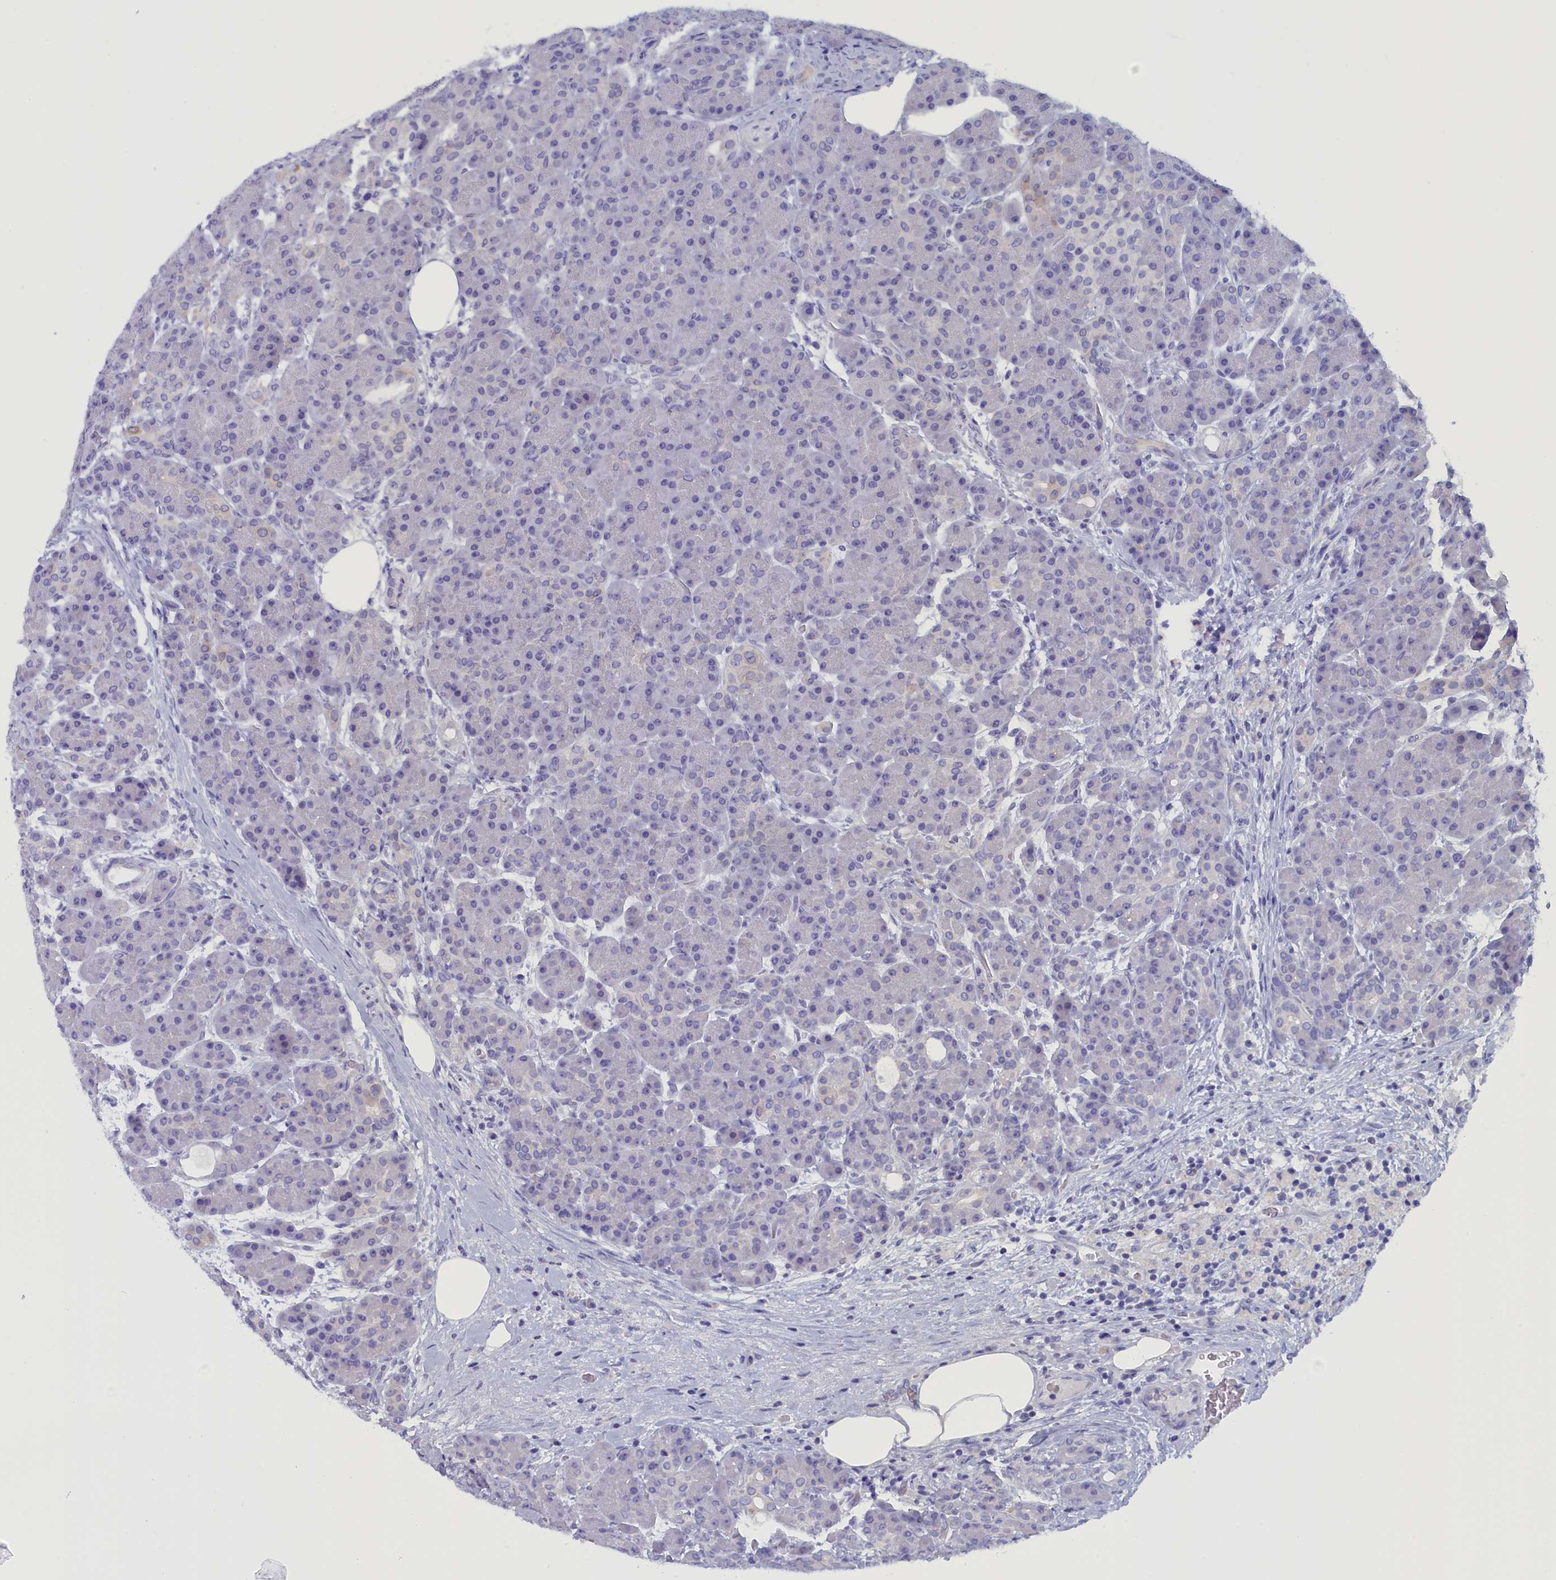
{"staining": {"intensity": "negative", "quantity": "none", "location": "none"}, "tissue": "pancreas", "cell_type": "Exocrine glandular cells", "image_type": "normal", "snomed": [{"axis": "morphology", "description": "Normal tissue, NOS"}, {"axis": "topography", "description": "Pancreas"}], "caption": "Pancreas was stained to show a protein in brown. There is no significant expression in exocrine glandular cells. The staining is performed using DAB (3,3'-diaminobenzidine) brown chromogen with nuclei counter-stained in using hematoxylin.", "gene": "ANKRD2", "patient": {"sex": "male", "age": 63}}